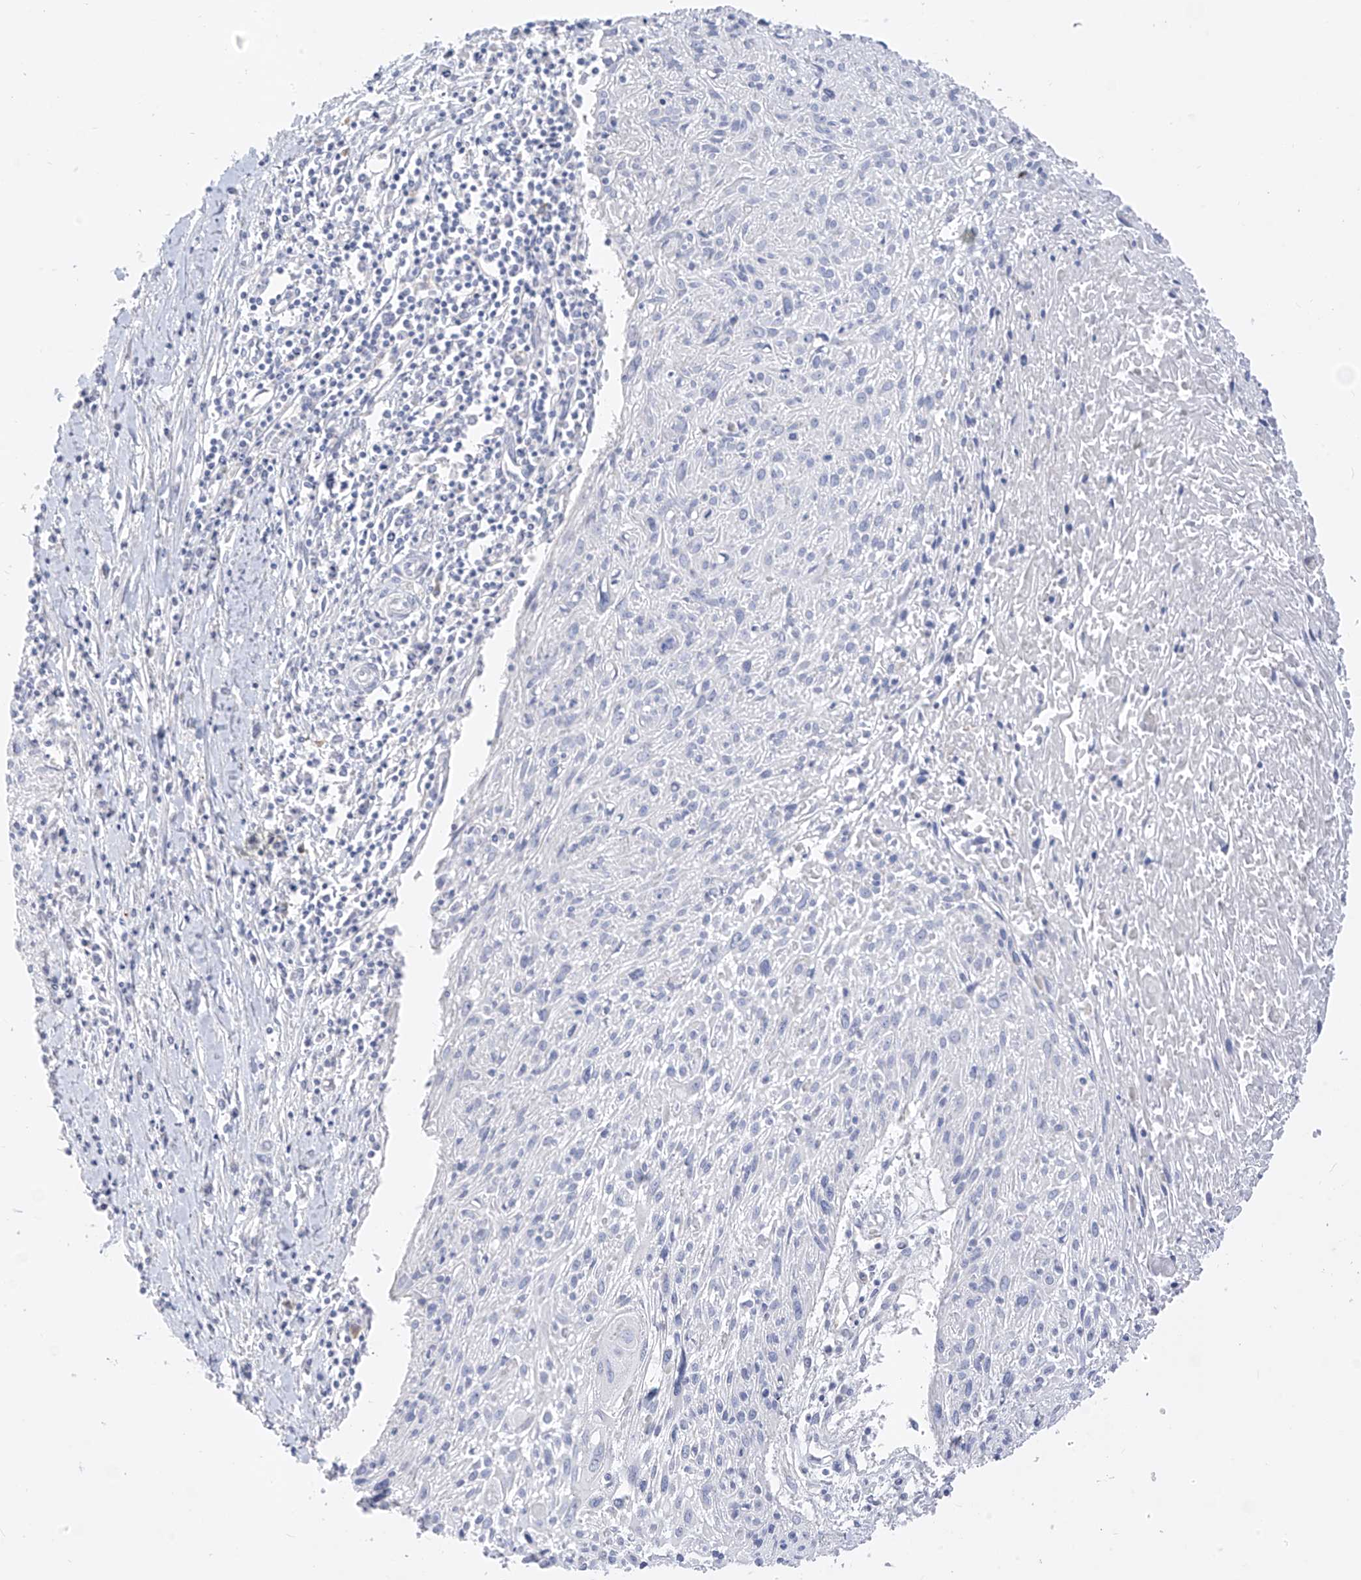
{"staining": {"intensity": "negative", "quantity": "none", "location": "none"}, "tissue": "cervical cancer", "cell_type": "Tumor cells", "image_type": "cancer", "snomed": [{"axis": "morphology", "description": "Squamous cell carcinoma, NOS"}, {"axis": "topography", "description": "Cervix"}], "caption": "There is no significant expression in tumor cells of cervical squamous cell carcinoma.", "gene": "ZNF404", "patient": {"sex": "female", "age": 51}}